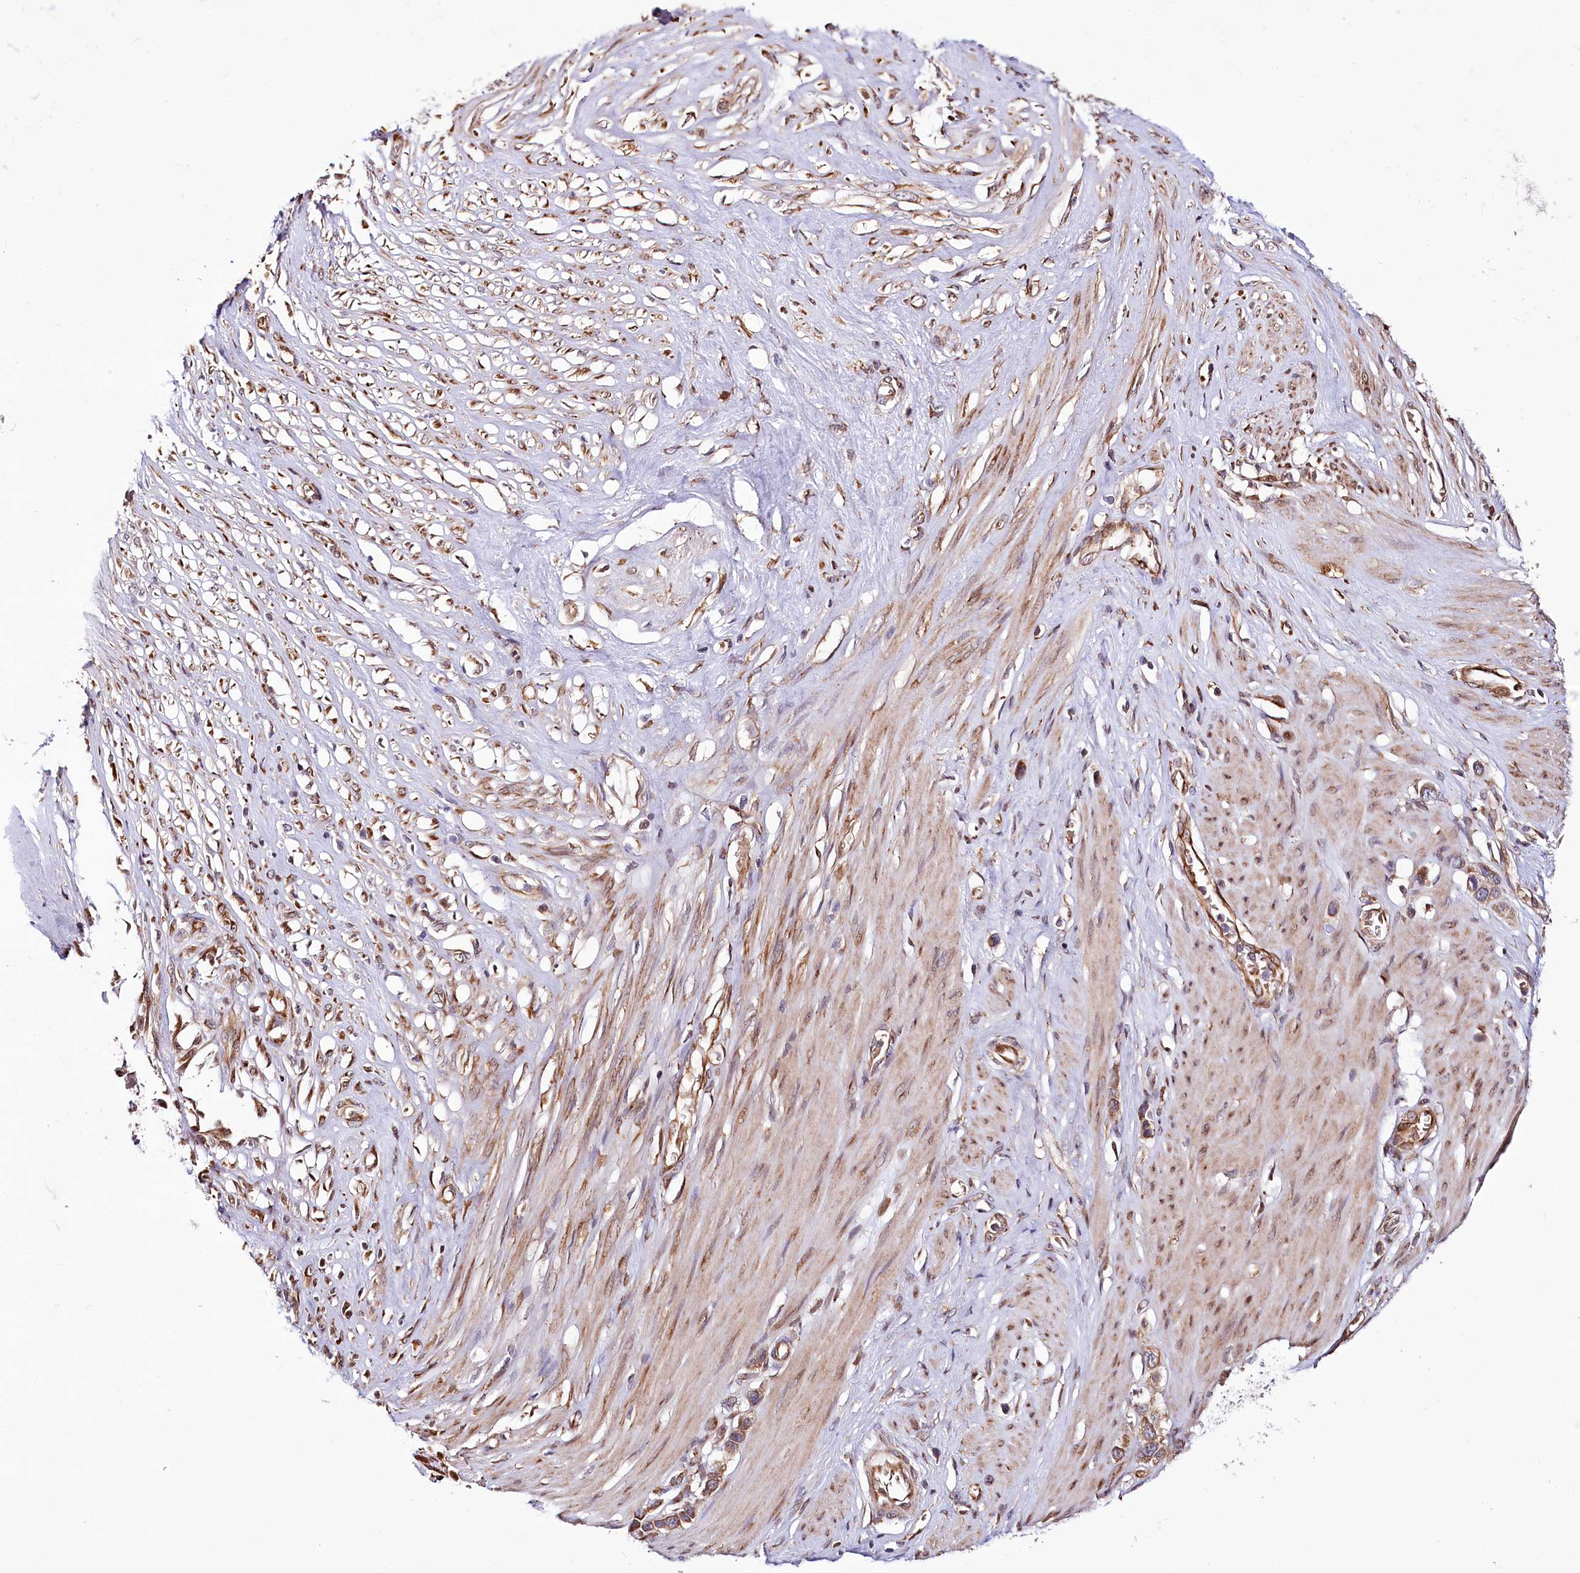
{"staining": {"intensity": "weak", "quantity": ">75%", "location": "cytoplasmic/membranous"}, "tissue": "stomach cancer", "cell_type": "Tumor cells", "image_type": "cancer", "snomed": [{"axis": "morphology", "description": "Adenocarcinoma, NOS"}, {"axis": "morphology", "description": "Adenocarcinoma, High grade"}, {"axis": "topography", "description": "Stomach, upper"}, {"axis": "topography", "description": "Stomach, lower"}], "caption": "This is an image of IHC staining of stomach cancer, which shows weak expression in the cytoplasmic/membranous of tumor cells.", "gene": "CUTC", "patient": {"sex": "female", "age": 65}}